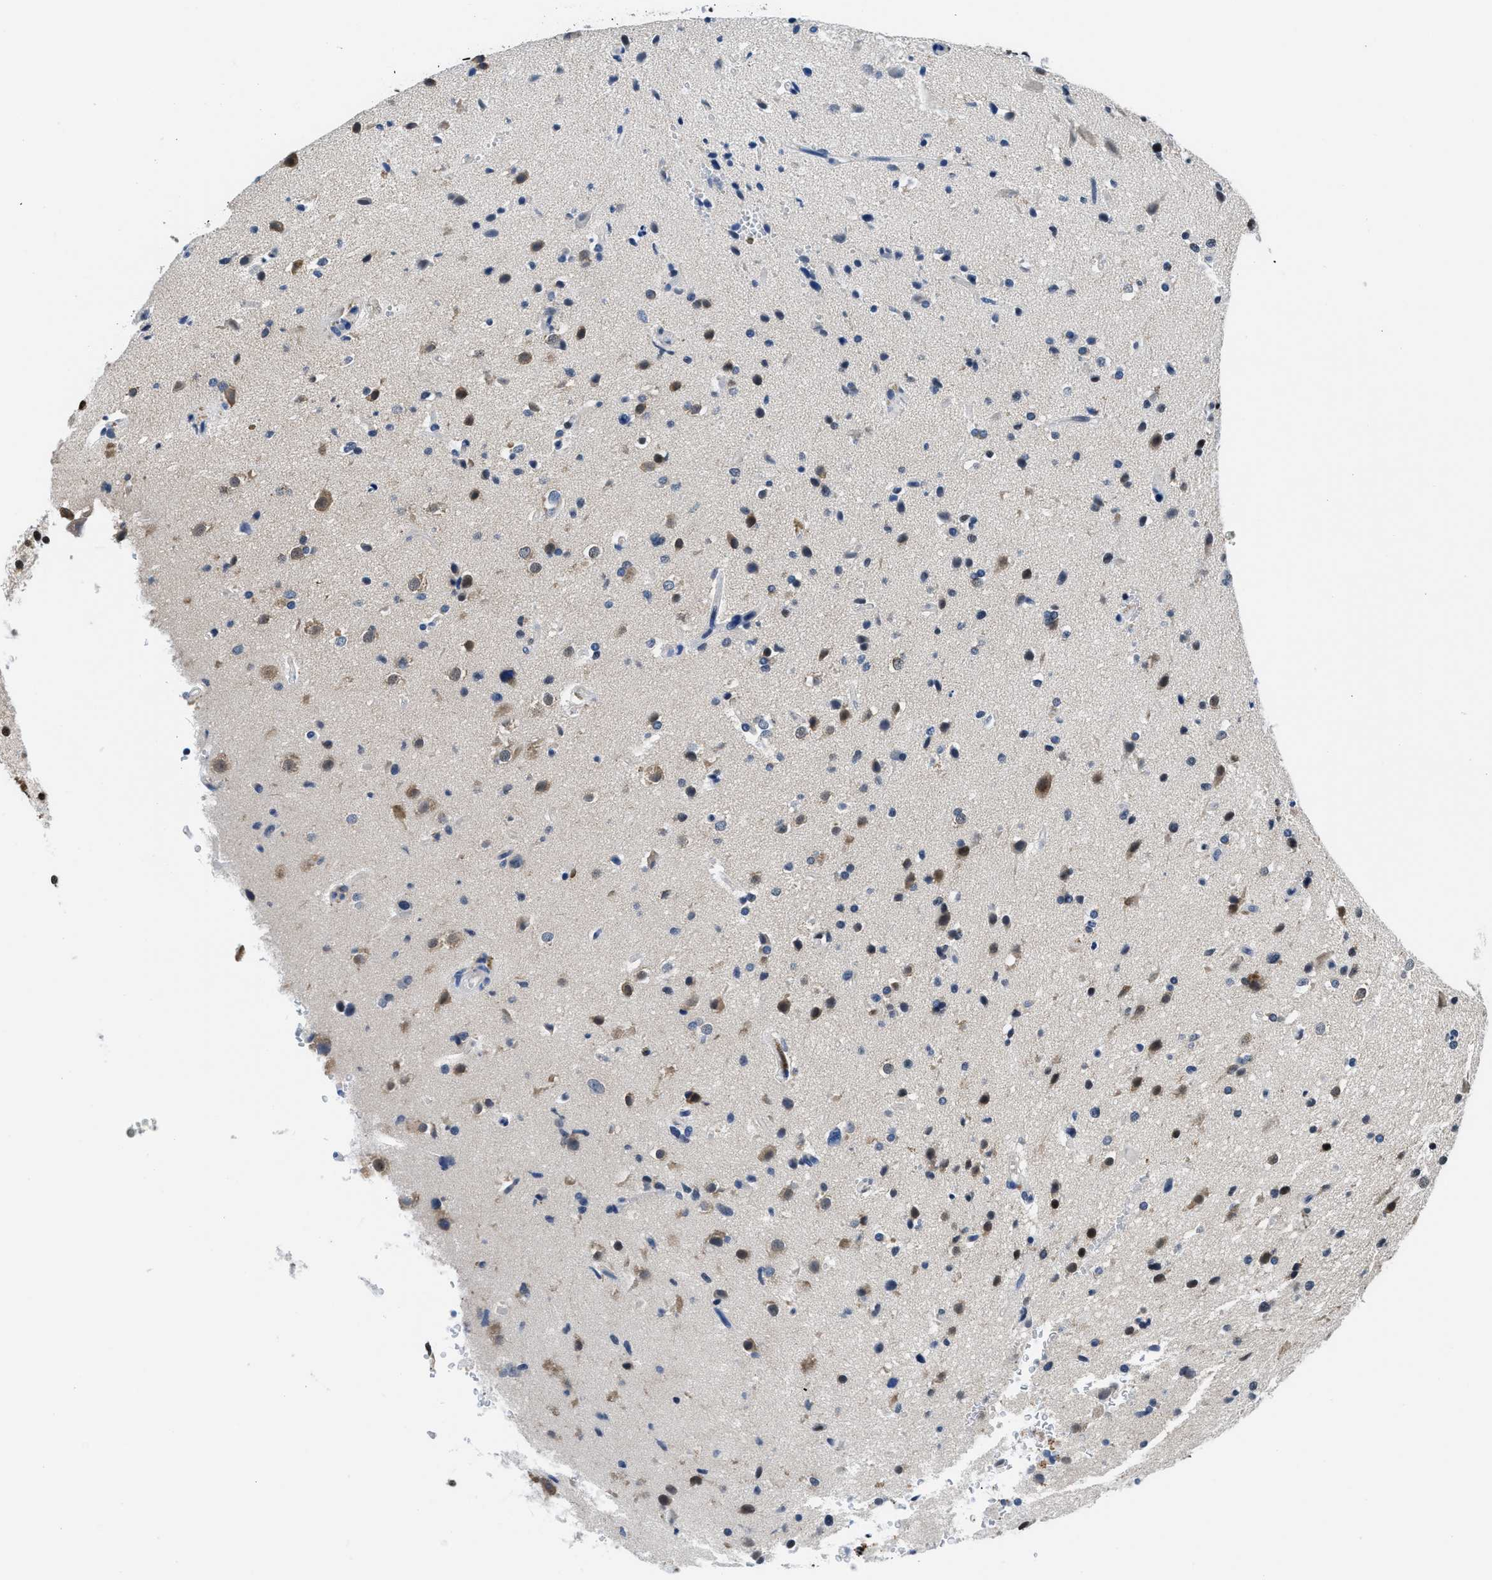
{"staining": {"intensity": "strong", "quantity": "25%-75%", "location": "nuclear"}, "tissue": "glioma", "cell_type": "Tumor cells", "image_type": "cancer", "snomed": [{"axis": "morphology", "description": "Glioma, malignant, High grade"}, {"axis": "topography", "description": "Brain"}], "caption": "Protein staining of glioma tissue demonstrates strong nuclear expression in about 25%-75% of tumor cells. Using DAB (brown) and hematoxylin (blue) stains, captured at high magnification using brightfield microscopy.", "gene": "HNRNPH2", "patient": {"sex": "male", "age": 33}}